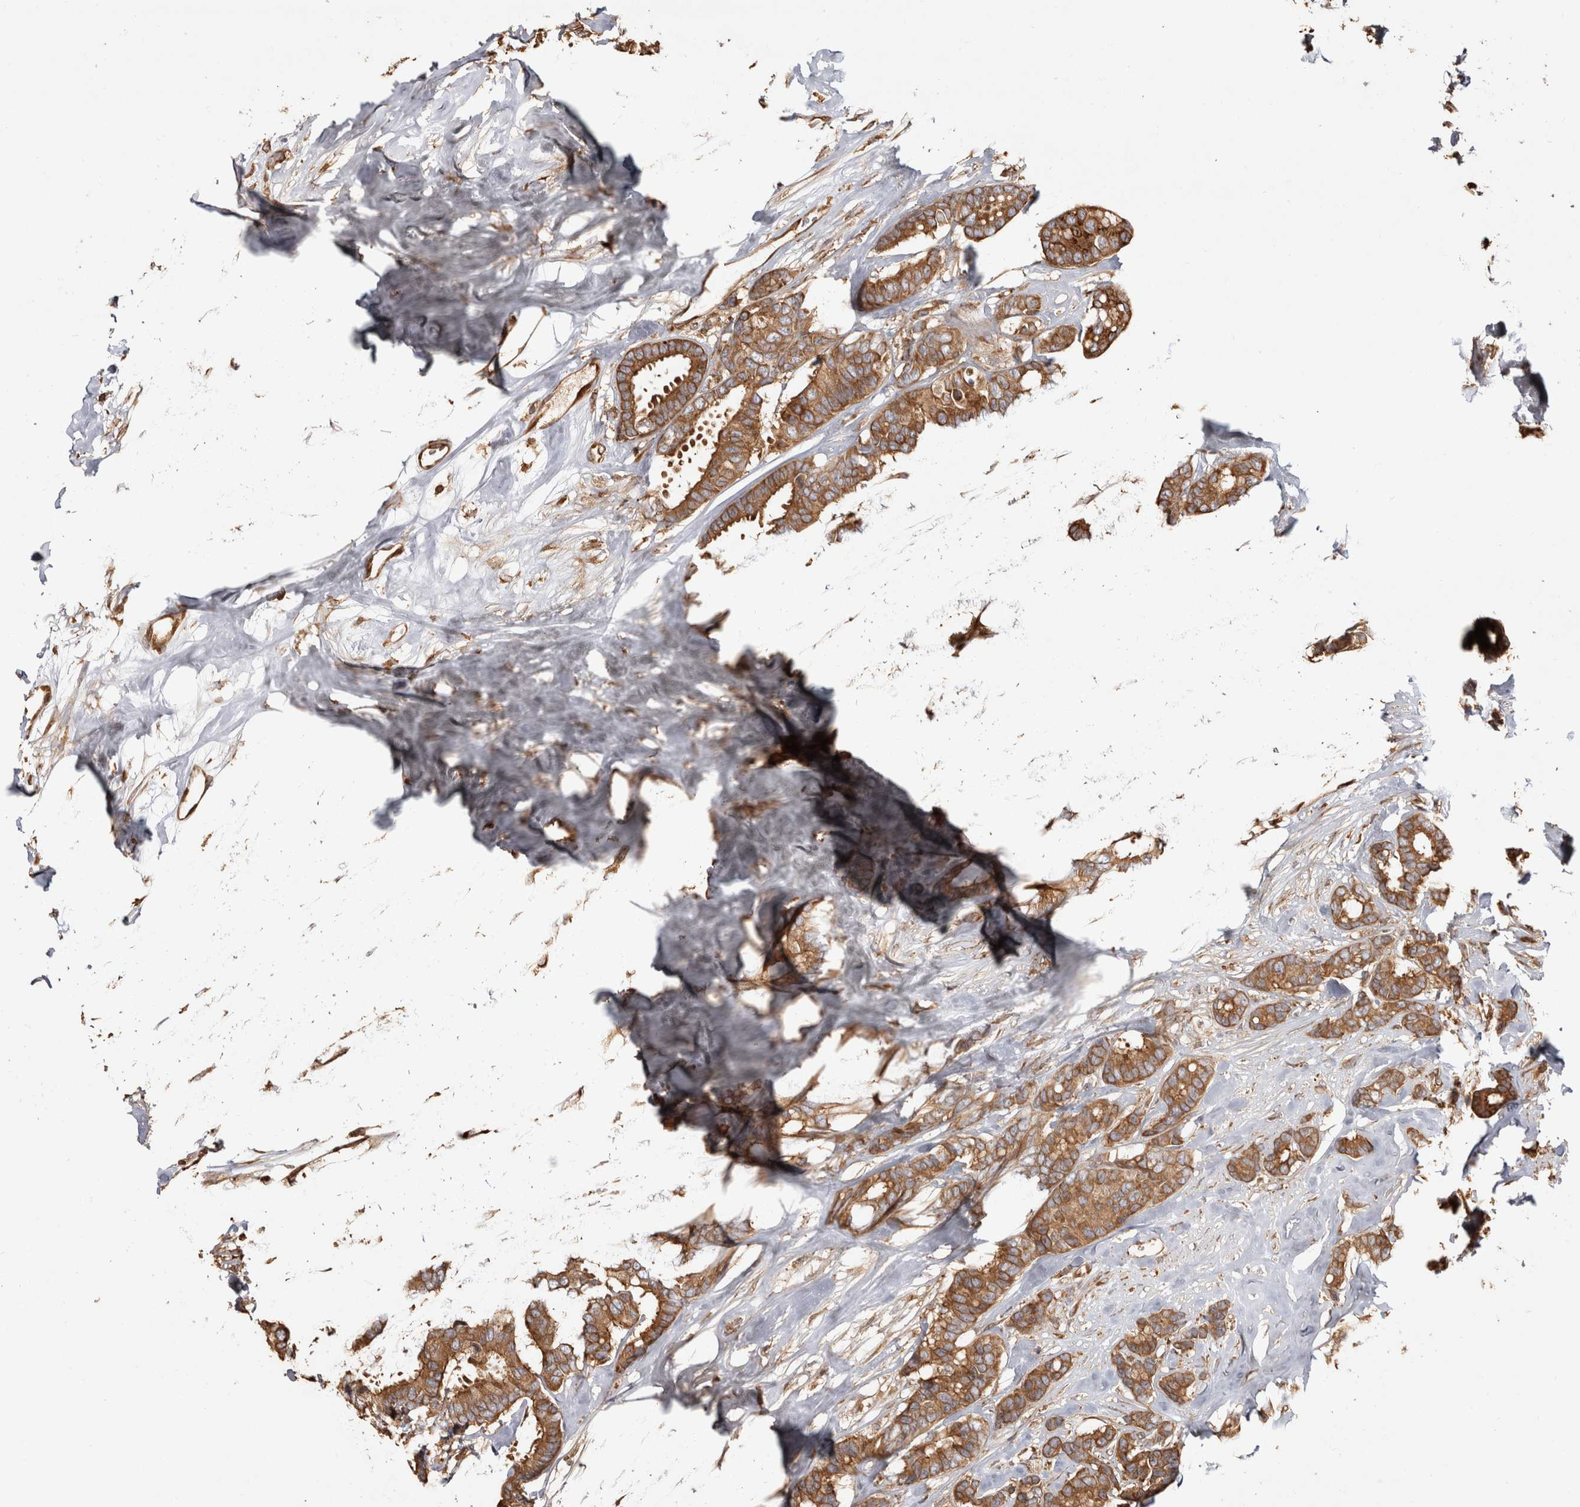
{"staining": {"intensity": "moderate", "quantity": ">75%", "location": "cytoplasmic/membranous"}, "tissue": "breast cancer", "cell_type": "Tumor cells", "image_type": "cancer", "snomed": [{"axis": "morphology", "description": "Duct carcinoma"}, {"axis": "topography", "description": "Breast"}], "caption": "Infiltrating ductal carcinoma (breast) tissue exhibits moderate cytoplasmic/membranous expression in approximately >75% of tumor cells", "gene": "CAMSAP2", "patient": {"sex": "female", "age": 87}}